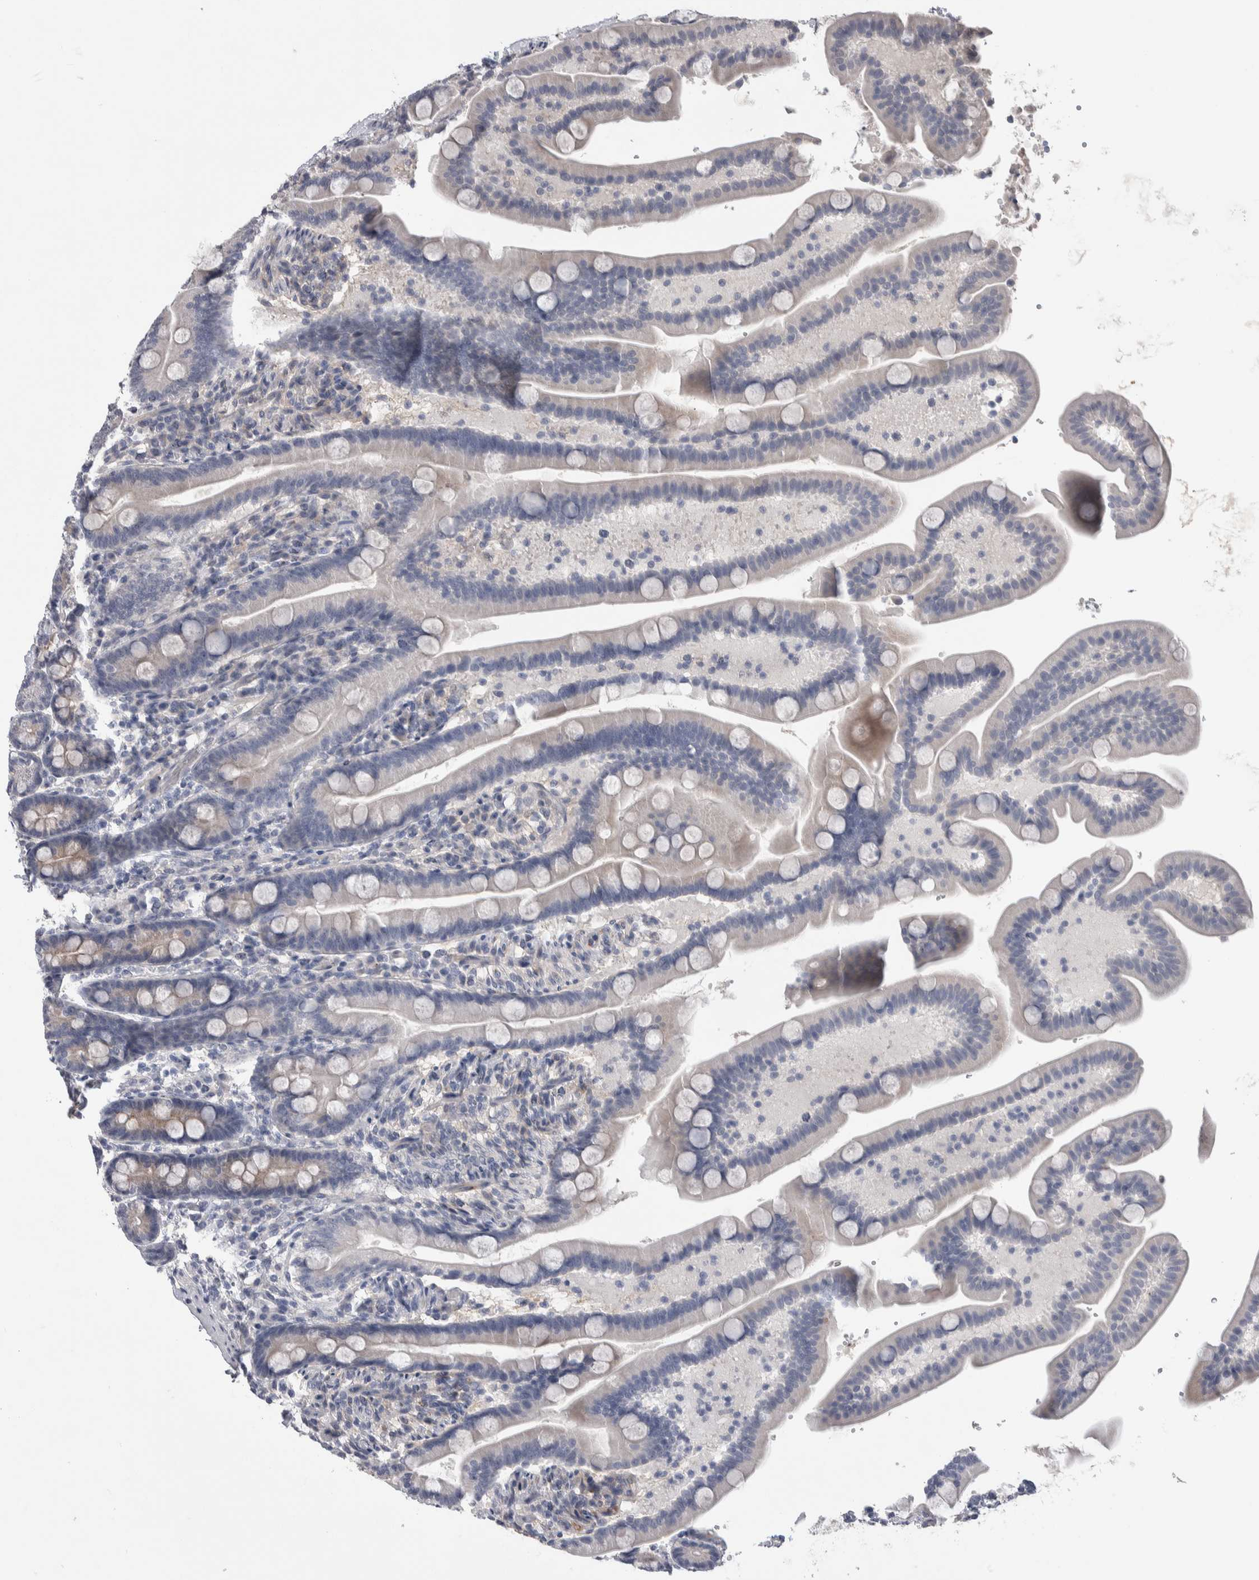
{"staining": {"intensity": "weak", "quantity": "<25%", "location": "cytoplasmic/membranous"}, "tissue": "duodenum", "cell_type": "Glandular cells", "image_type": "normal", "snomed": [{"axis": "morphology", "description": "Normal tissue, NOS"}, {"axis": "topography", "description": "Duodenum"}], "caption": "IHC of unremarkable duodenum displays no positivity in glandular cells.", "gene": "CEP131", "patient": {"sex": "male", "age": 54}}